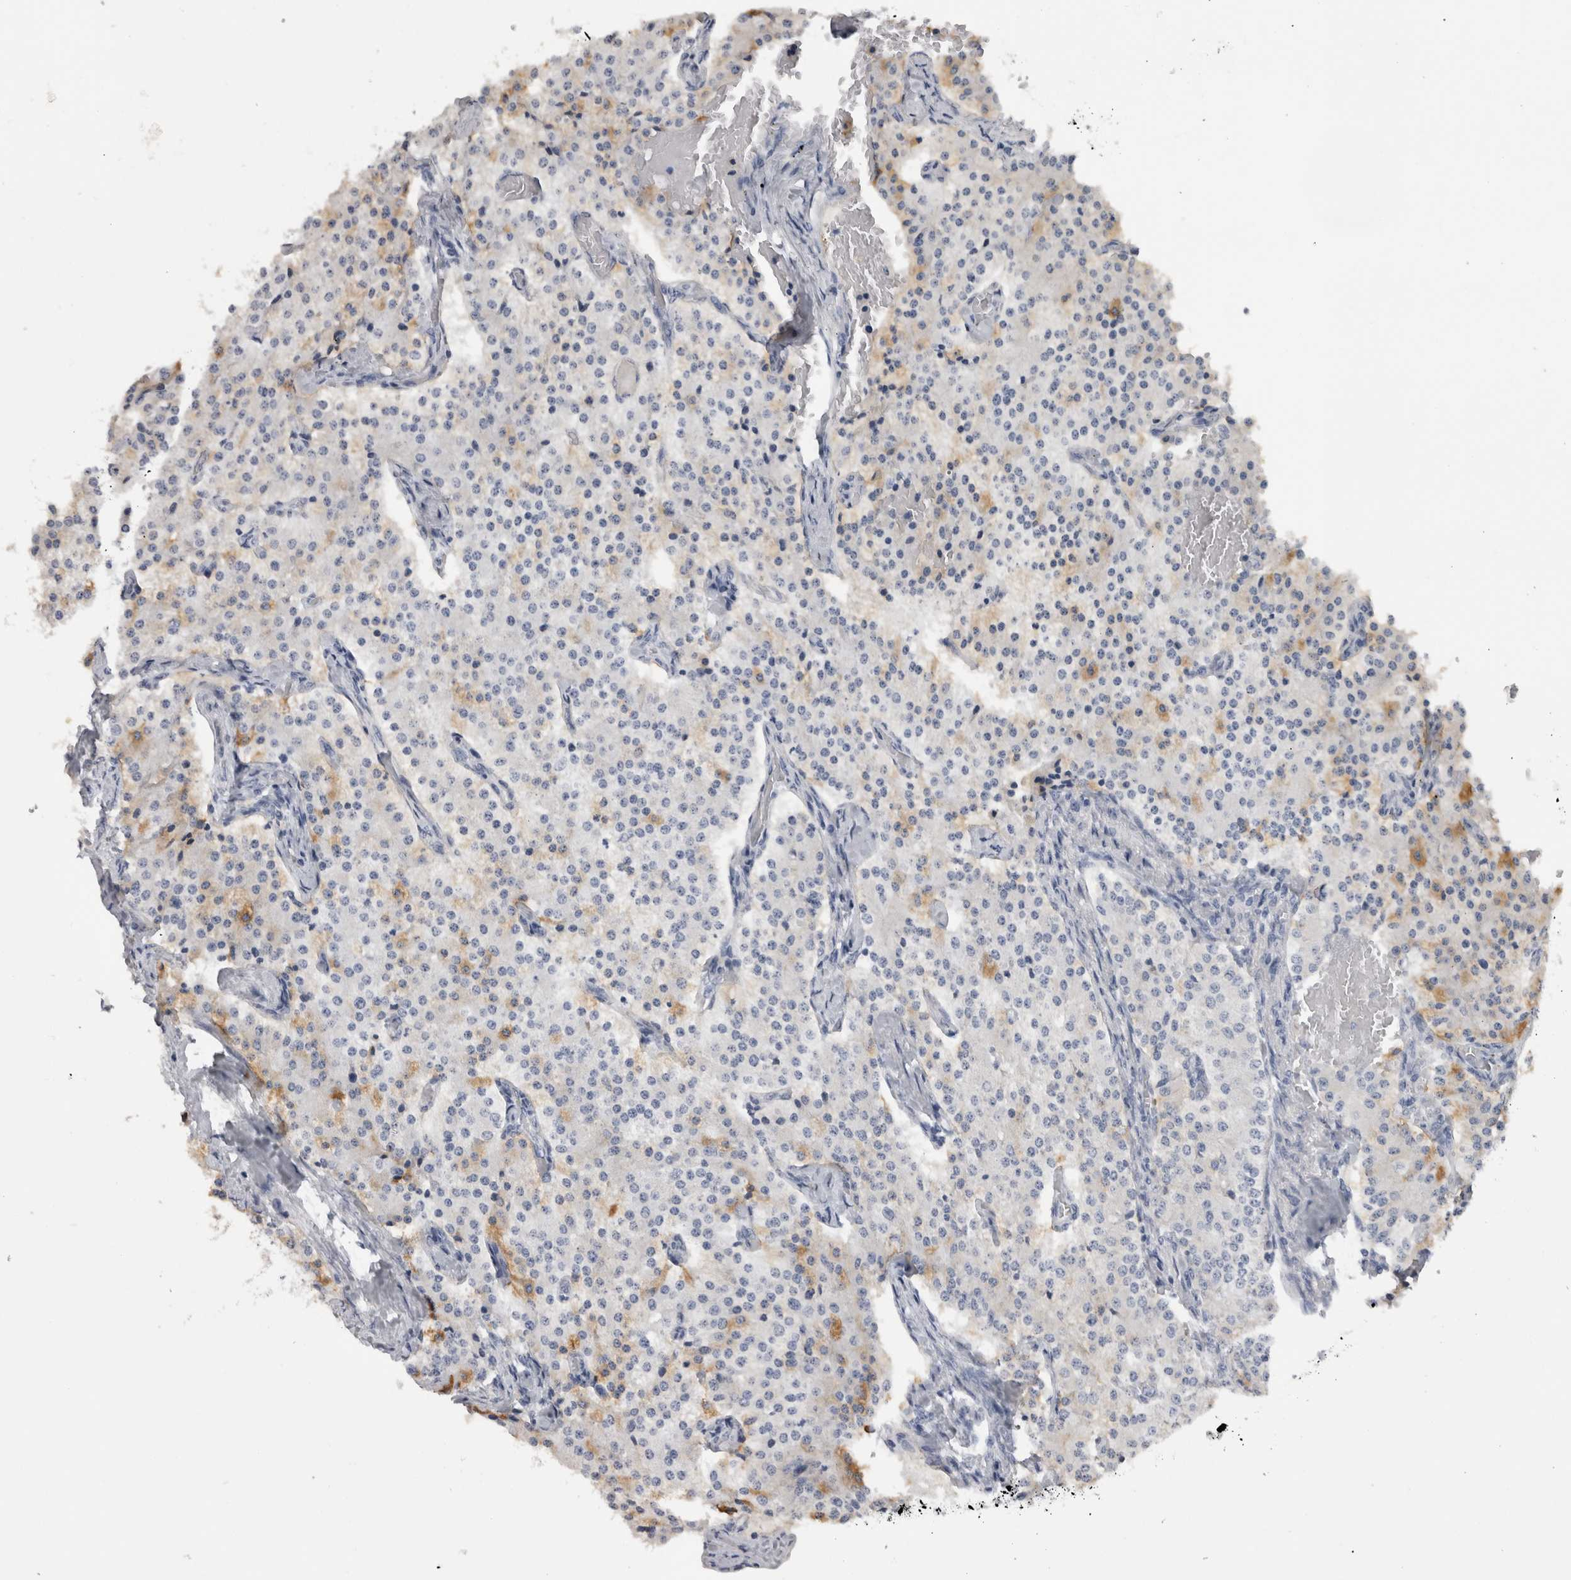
{"staining": {"intensity": "weak", "quantity": "<25%", "location": "cytoplasmic/membranous"}, "tissue": "carcinoid", "cell_type": "Tumor cells", "image_type": "cancer", "snomed": [{"axis": "morphology", "description": "Carcinoid, malignant, NOS"}, {"axis": "topography", "description": "Colon"}], "caption": "The image displays no staining of tumor cells in carcinoid.", "gene": "ADAM2", "patient": {"sex": "female", "age": 52}}